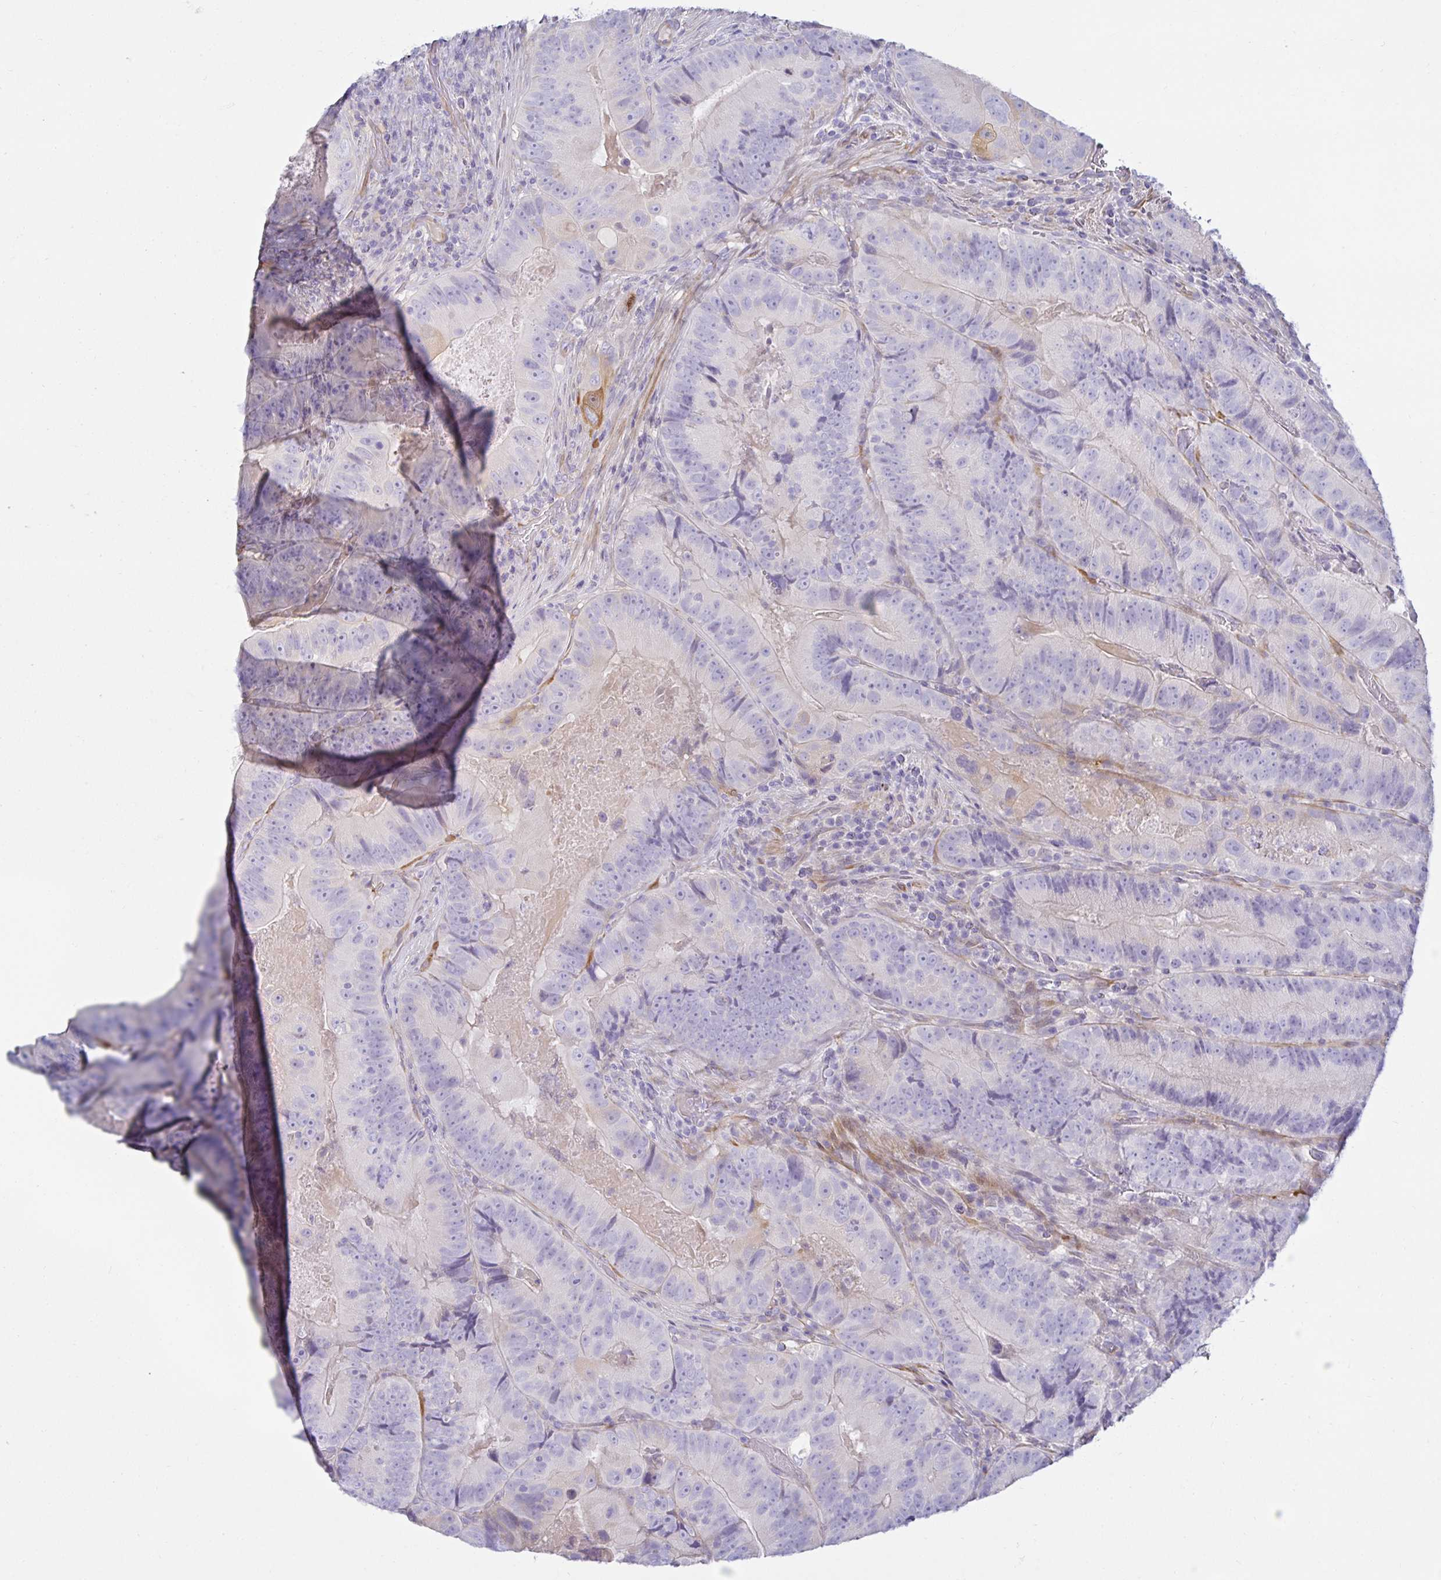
{"staining": {"intensity": "negative", "quantity": "none", "location": "none"}, "tissue": "colorectal cancer", "cell_type": "Tumor cells", "image_type": "cancer", "snomed": [{"axis": "morphology", "description": "Adenocarcinoma, NOS"}, {"axis": "topography", "description": "Colon"}], "caption": "A high-resolution micrograph shows immunohistochemistry staining of colorectal adenocarcinoma, which exhibits no significant positivity in tumor cells.", "gene": "SPAG4", "patient": {"sex": "female", "age": 86}}